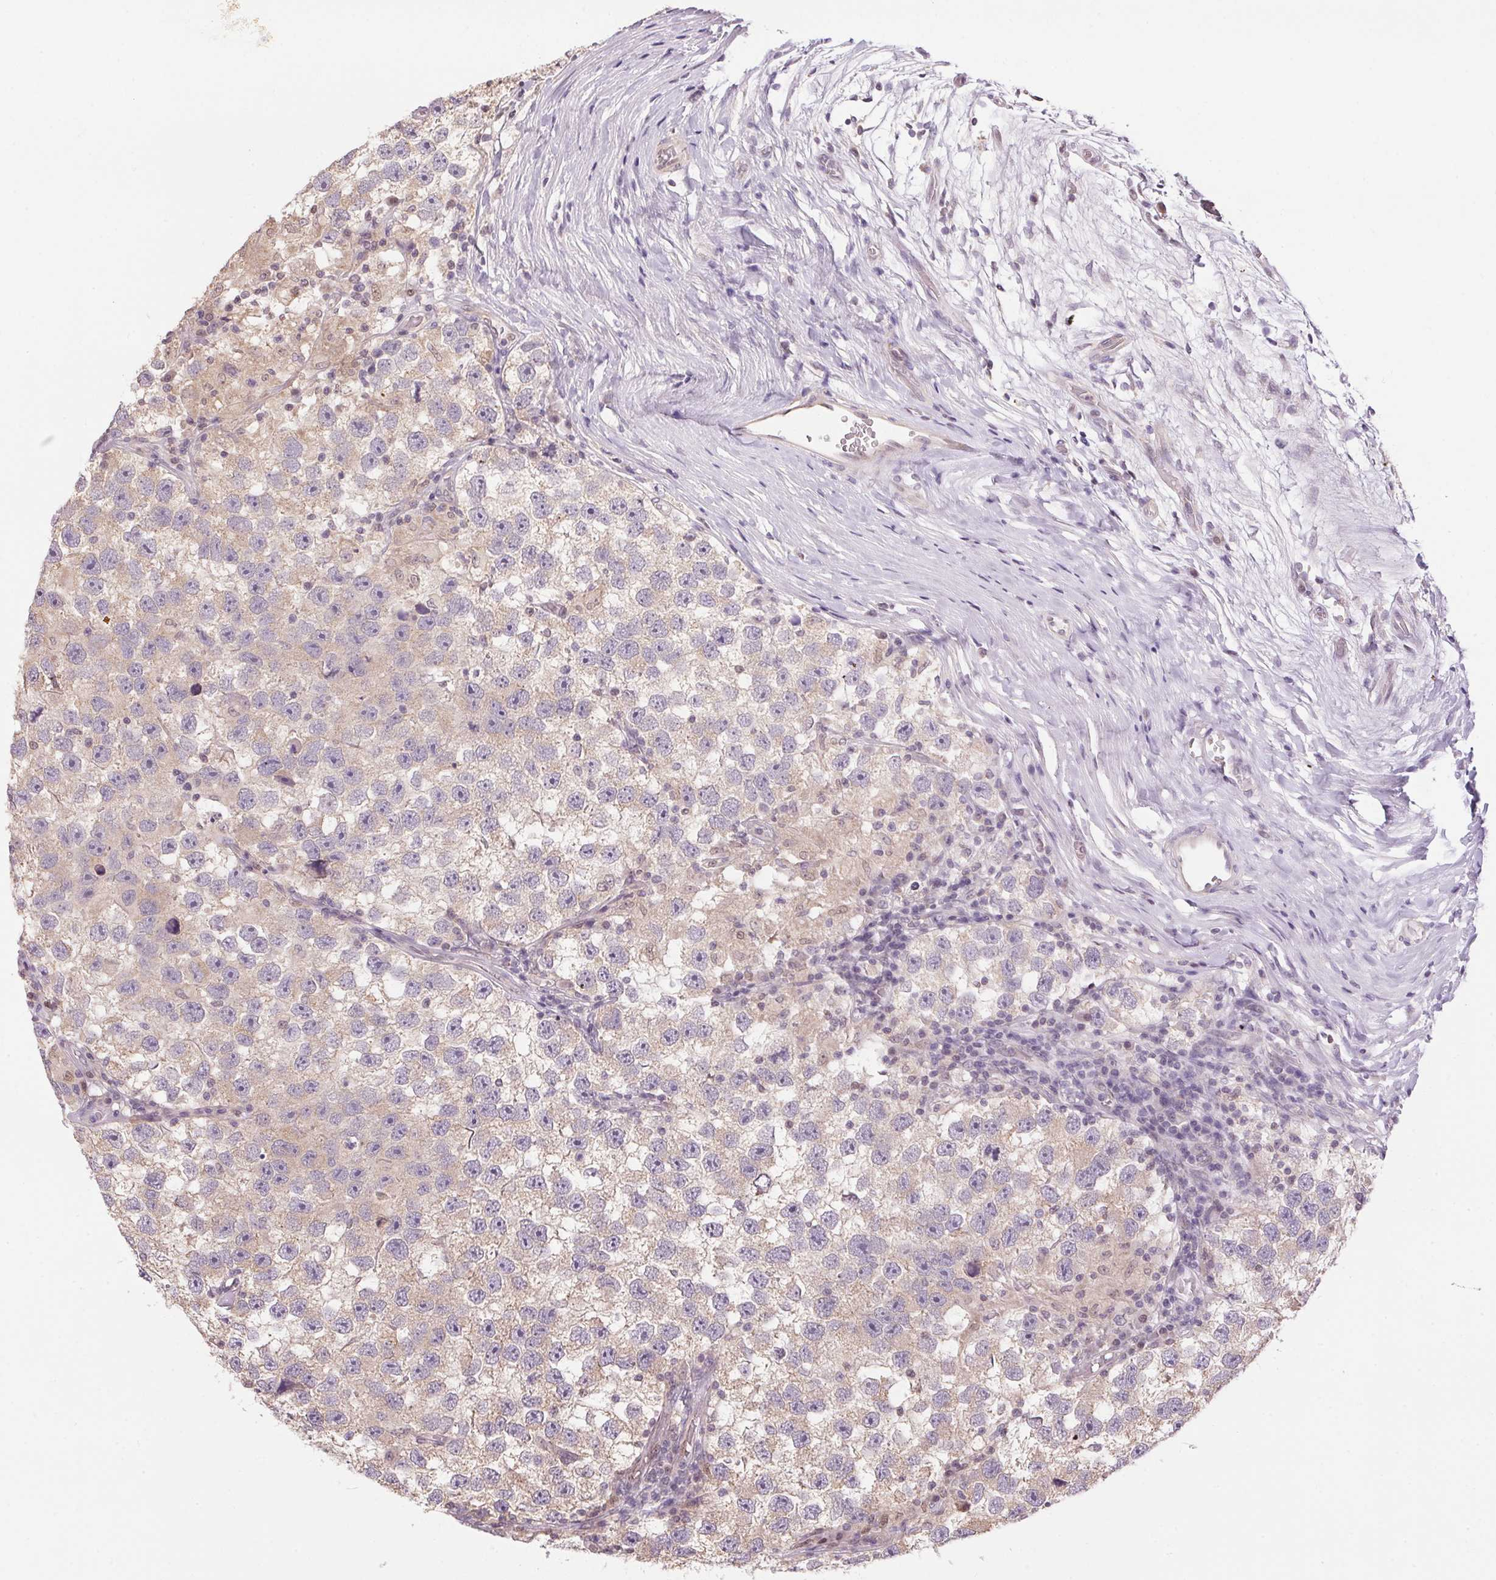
{"staining": {"intensity": "weak", "quantity": "<25%", "location": "cytoplasmic/membranous"}, "tissue": "testis cancer", "cell_type": "Tumor cells", "image_type": "cancer", "snomed": [{"axis": "morphology", "description": "Seminoma, NOS"}, {"axis": "topography", "description": "Testis"}], "caption": "Immunohistochemistry image of neoplastic tissue: testis cancer stained with DAB shows no significant protein staining in tumor cells.", "gene": "SC5D", "patient": {"sex": "male", "age": 26}}